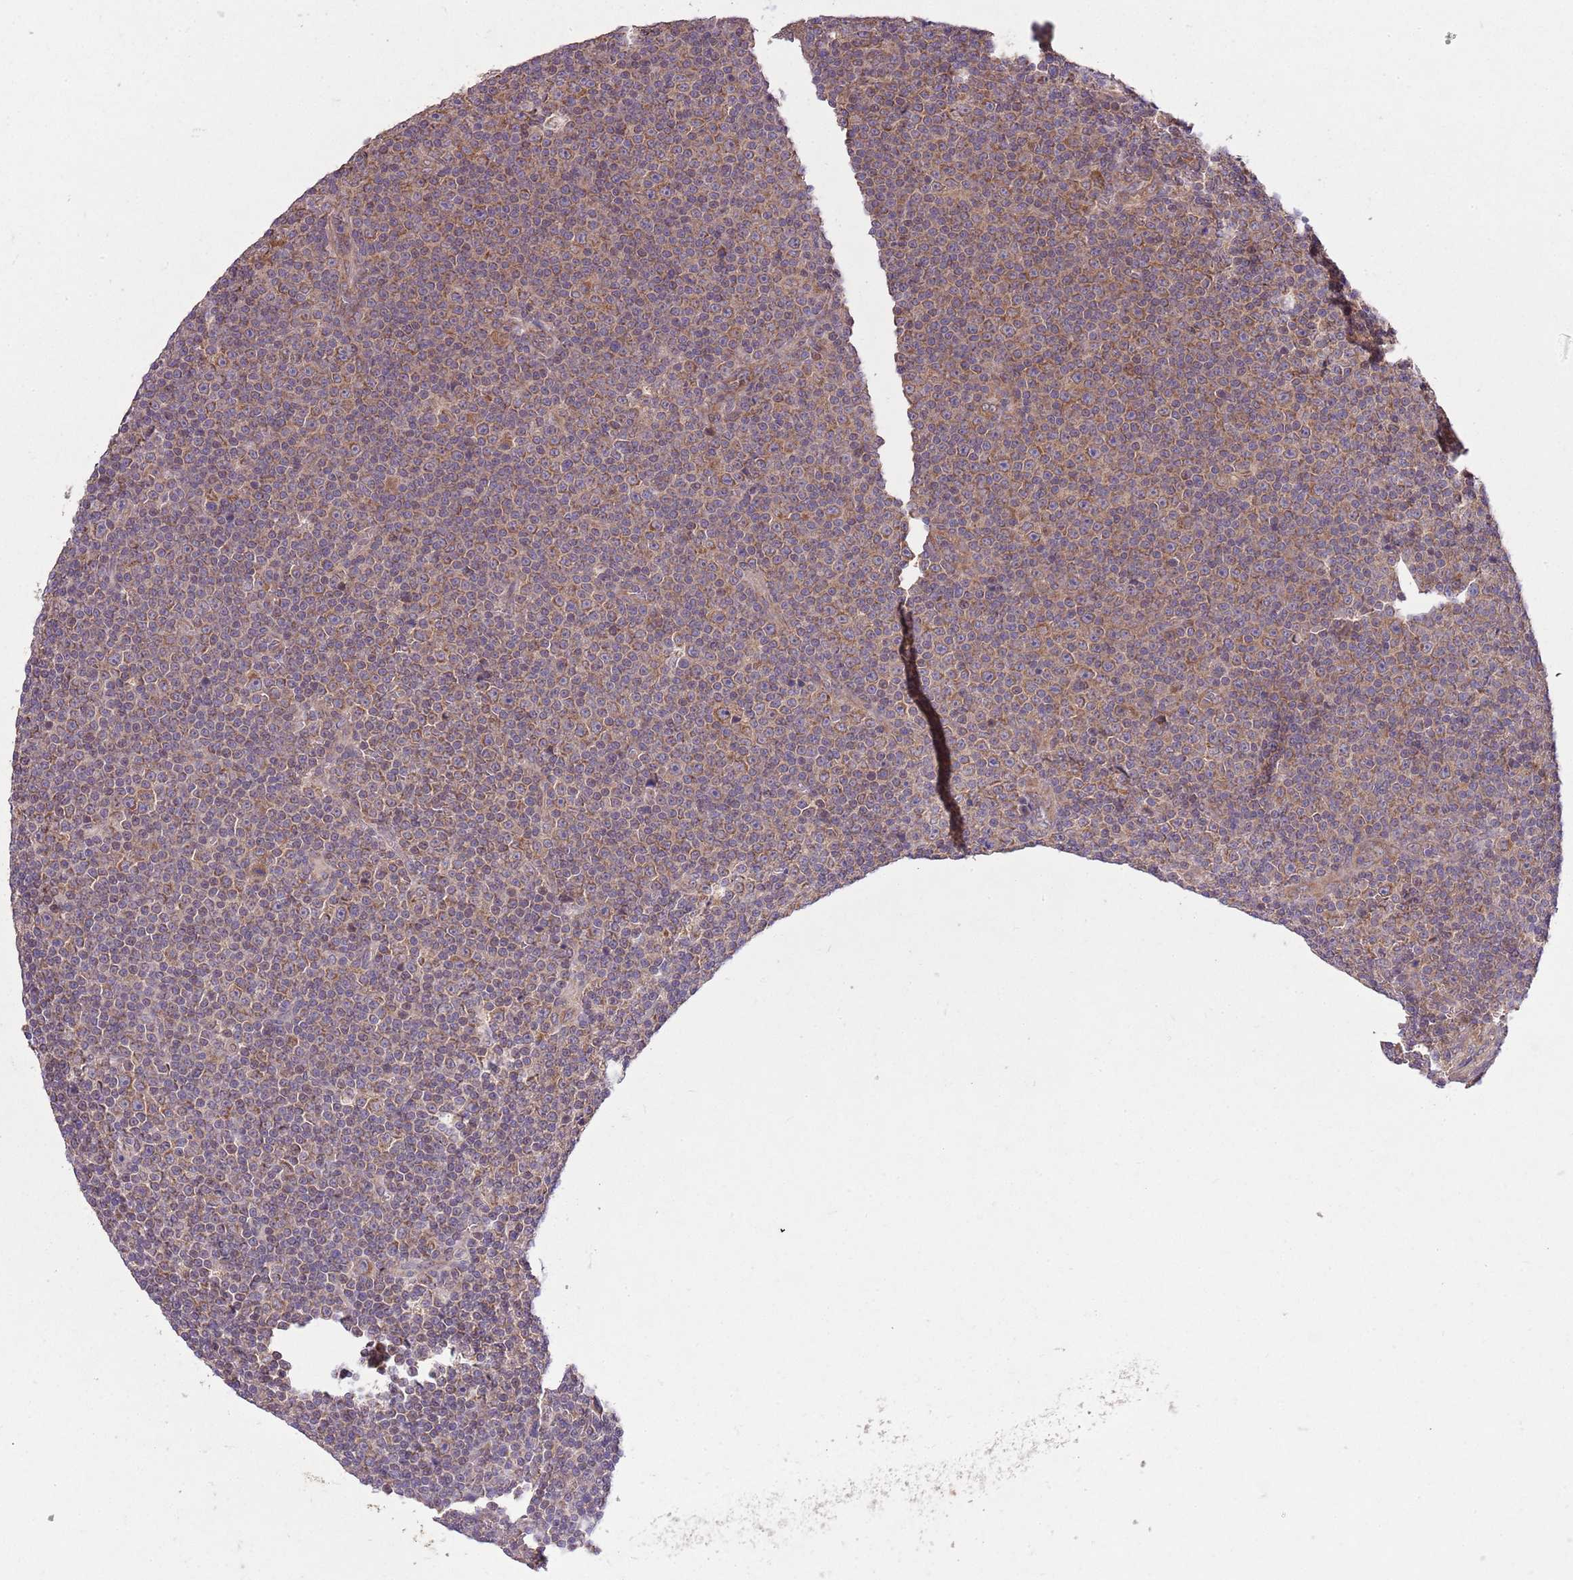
{"staining": {"intensity": "moderate", "quantity": ">75%", "location": "cytoplasmic/membranous"}, "tissue": "lymphoma", "cell_type": "Tumor cells", "image_type": "cancer", "snomed": [{"axis": "morphology", "description": "Malignant lymphoma, non-Hodgkin's type, Low grade"}, {"axis": "topography", "description": "Lymph node"}], "caption": "This is a histology image of immunohistochemistry (IHC) staining of low-grade malignant lymphoma, non-Hodgkin's type, which shows moderate positivity in the cytoplasmic/membranous of tumor cells.", "gene": "MFNG", "patient": {"sex": "female", "age": 67}}